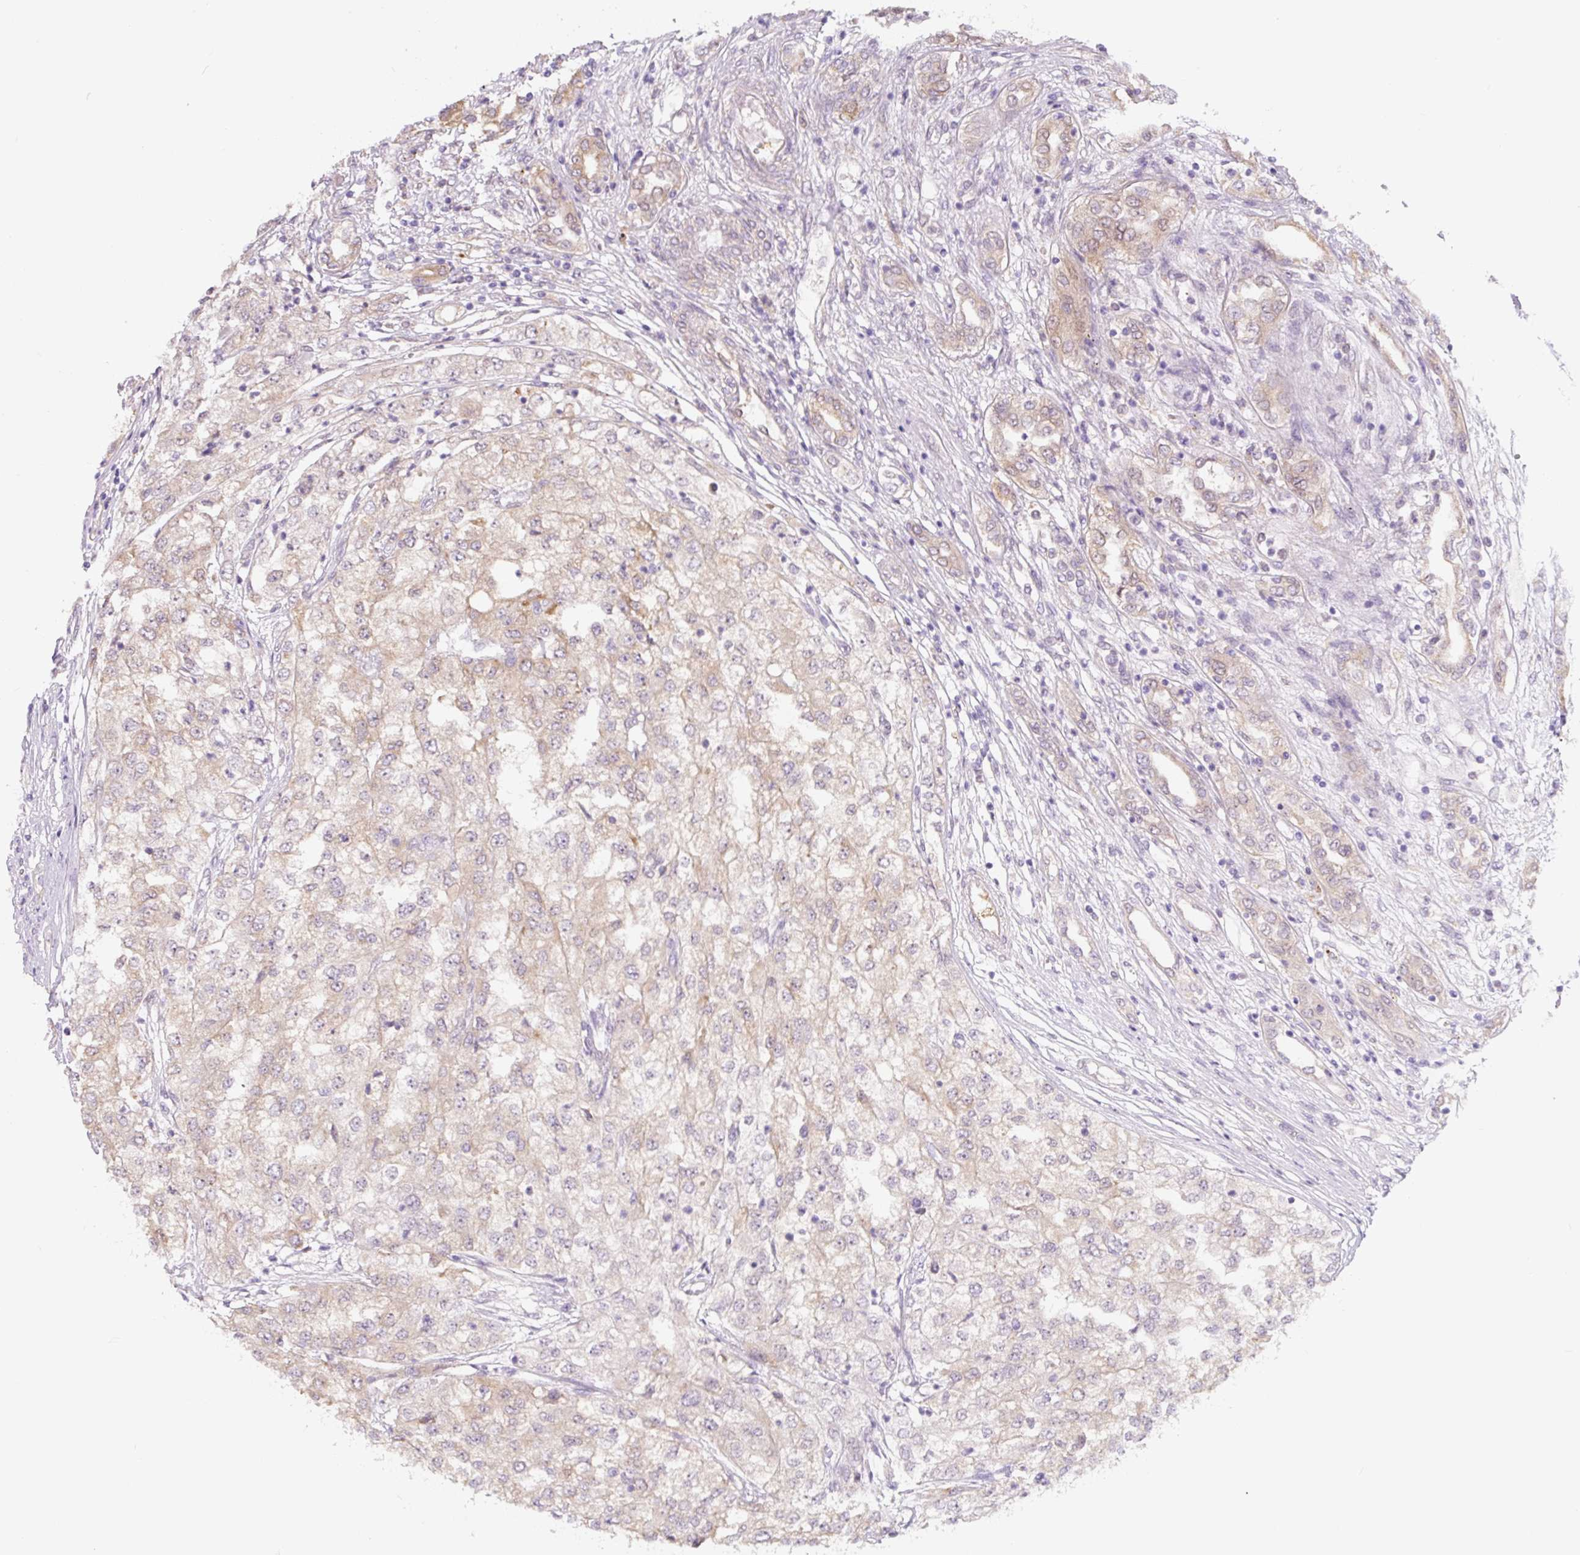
{"staining": {"intensity": "weak", "quantity": ">75%", "location": "cytoplasmic/membranous"}, "tissue": "renal cancer", "cell_type": "Tumor cells", "image_type": "cancer", "snomed": [{"axis": "morphology", "description": "Adenocarcinoma, NOS"}, {"axis": "topography", "description": "Kidney"}], "caption": "This is a histology image of immunohistochemistry (IHC) staining of adenocarcinoma (renal), which shows weak expression in the cytoplasmic/membranous of tumor cells.", "gene": "ASRGL1", "patient": {"sex": "female", "age": 54}}